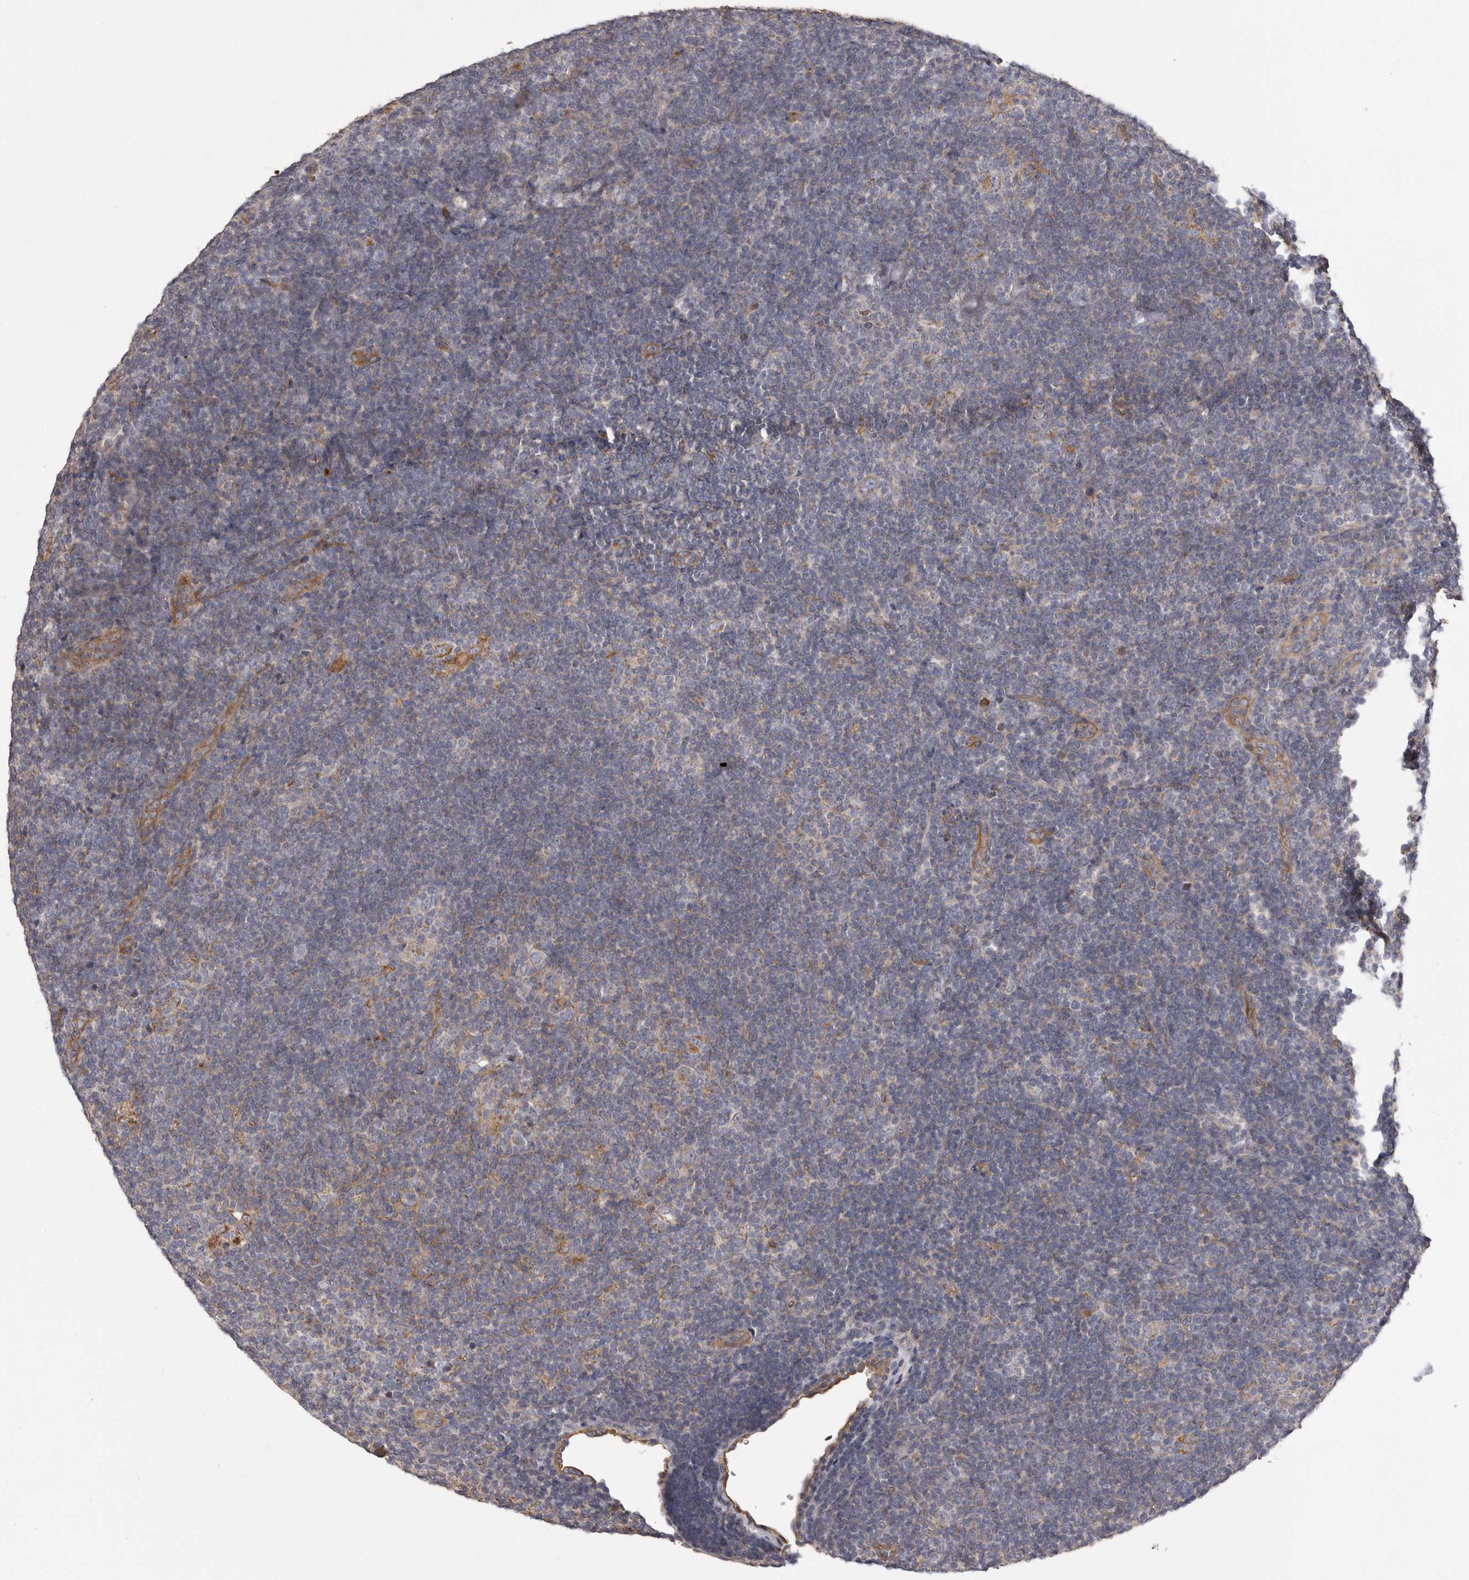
{"staining": {"intensity": "negative", "quantity": "none", "location": "none"}, "tissue": "lymphoma", "cell_type": "Tumor cells", "image_type": "cancer", "snomed": [{"axis": "morphology", "description": "Hodgkin's disease, NOS"}, {"axis": "topography", "description": "Lymph node"}], "caption": "An image of human lymphoma is negative for staining in tumor cells.", "gene": "ENAH", "patient": {"sex": "female", "age": 57}}